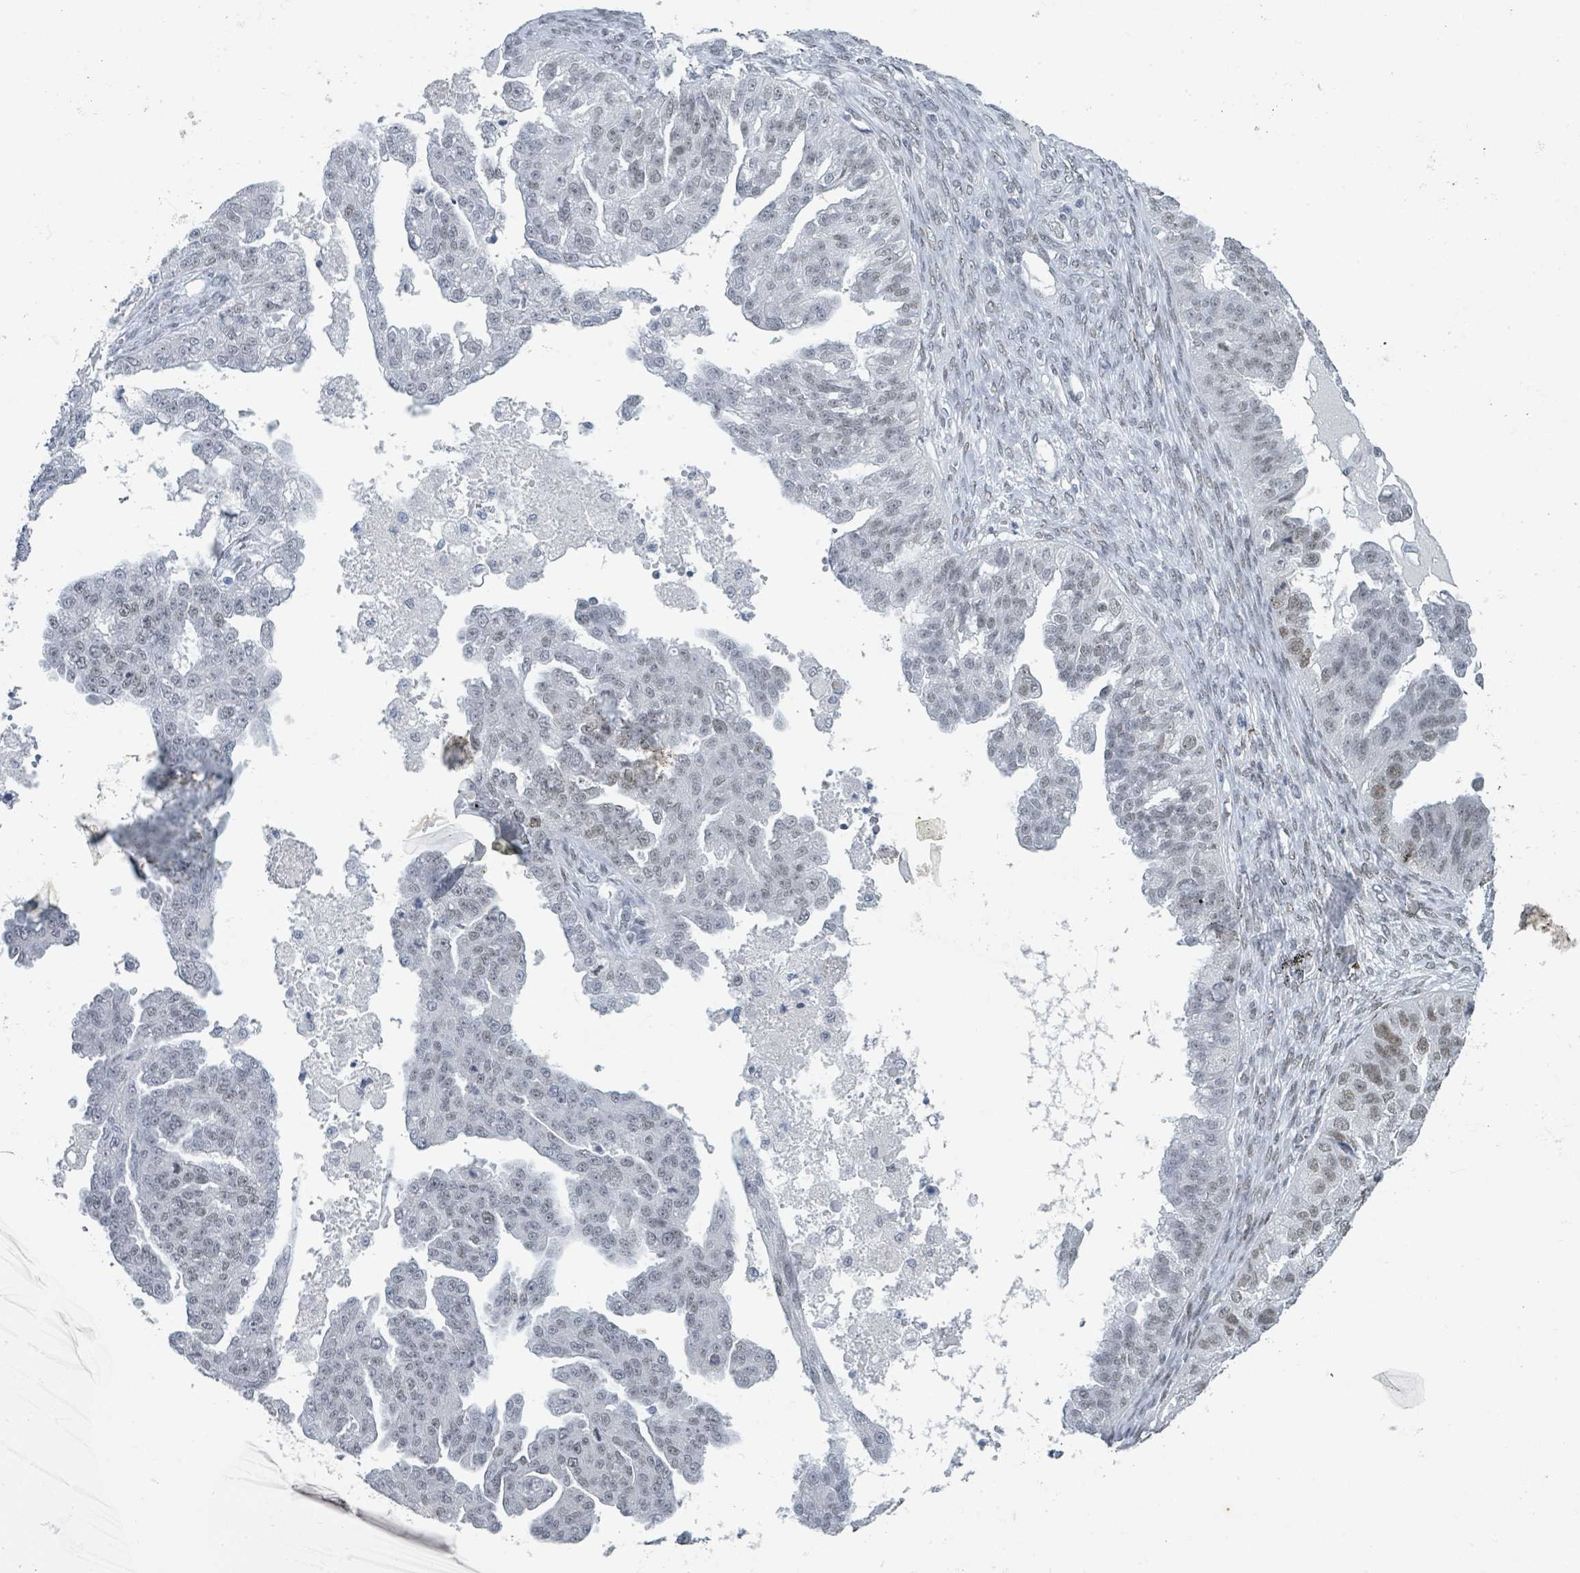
{"staining": {"intensity": "moderate", "quantity": "<25%", "location": "nuclear"}, "tissue": "ovarian cancer", "cell_type": "Tumor cells", "image_type": "cancer", "snomed": [{"axis": "morphology", "description": "Cystadenocarcinoma, serous, NOS"}, {"axis": "topography", "description": "Ovary"}], "caption": "Brown immunohistochemical staining in human ovarian cancer displays moderate nuclear expression in approximately <25% of tumor cells.", "gene": "EHMT2", "patient": {"sex": "female", "age": 58}}